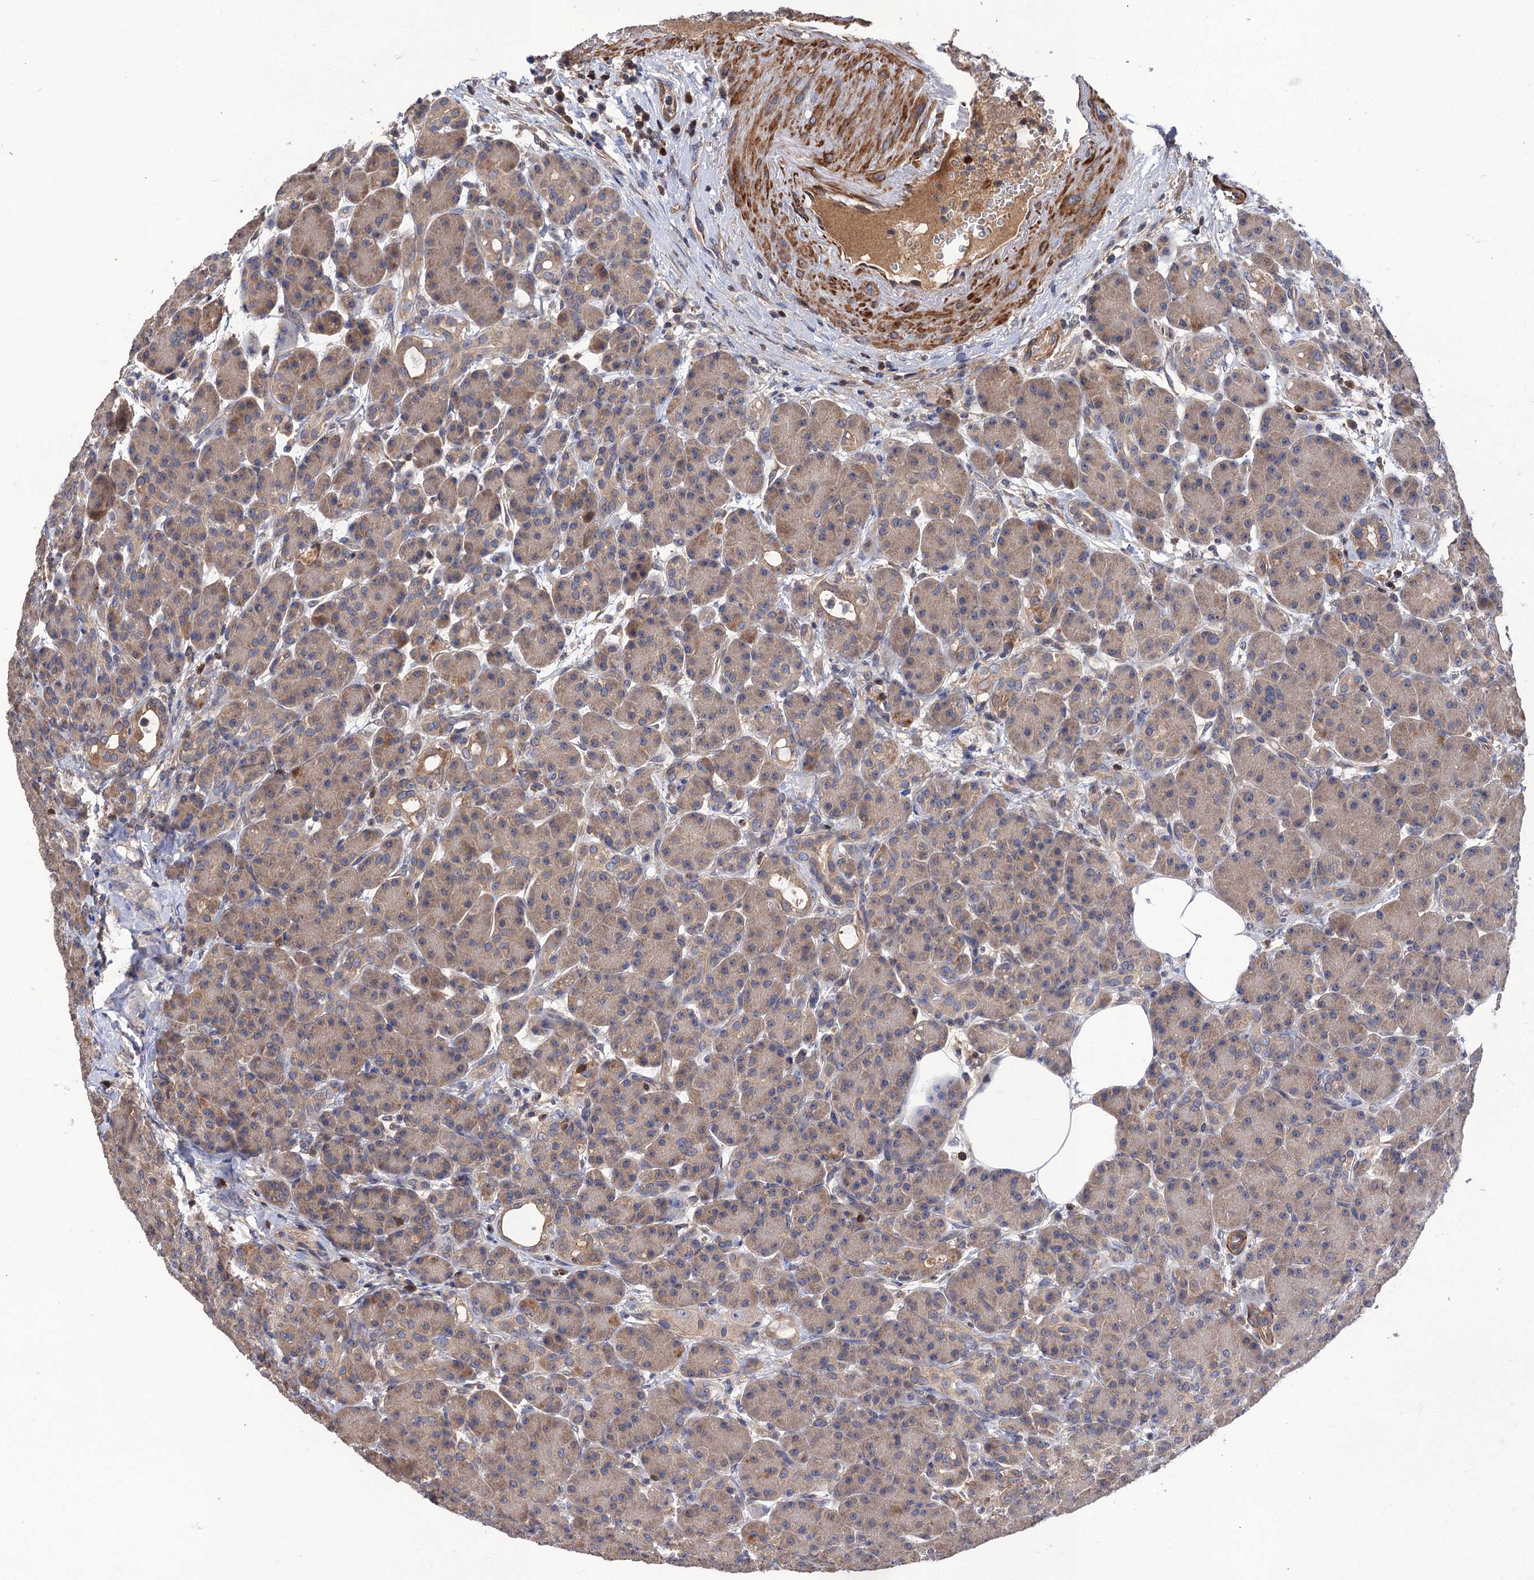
{"staining": {"intensity": "weak", "quantity": "25%-75%", "location": "cytoplasmic/membranous"}, "tissue": "pancreas", "cell_type": "Exocrine glandular cells", "image_type": "normal", "snomed": [{"axis": "morphology", "description": "Normal tissue, NOS"}, {"axis": "topography", "description": "Pancreas"}], "caption": "Brown immunohistochemical staining in benign human pancreas reveals weak cytoplasmic/membranous staining in approximately 25%-75% of exocrine glandular cells.", "gene": "DGKA", "patient": {"sex": "male", "age": 63}}